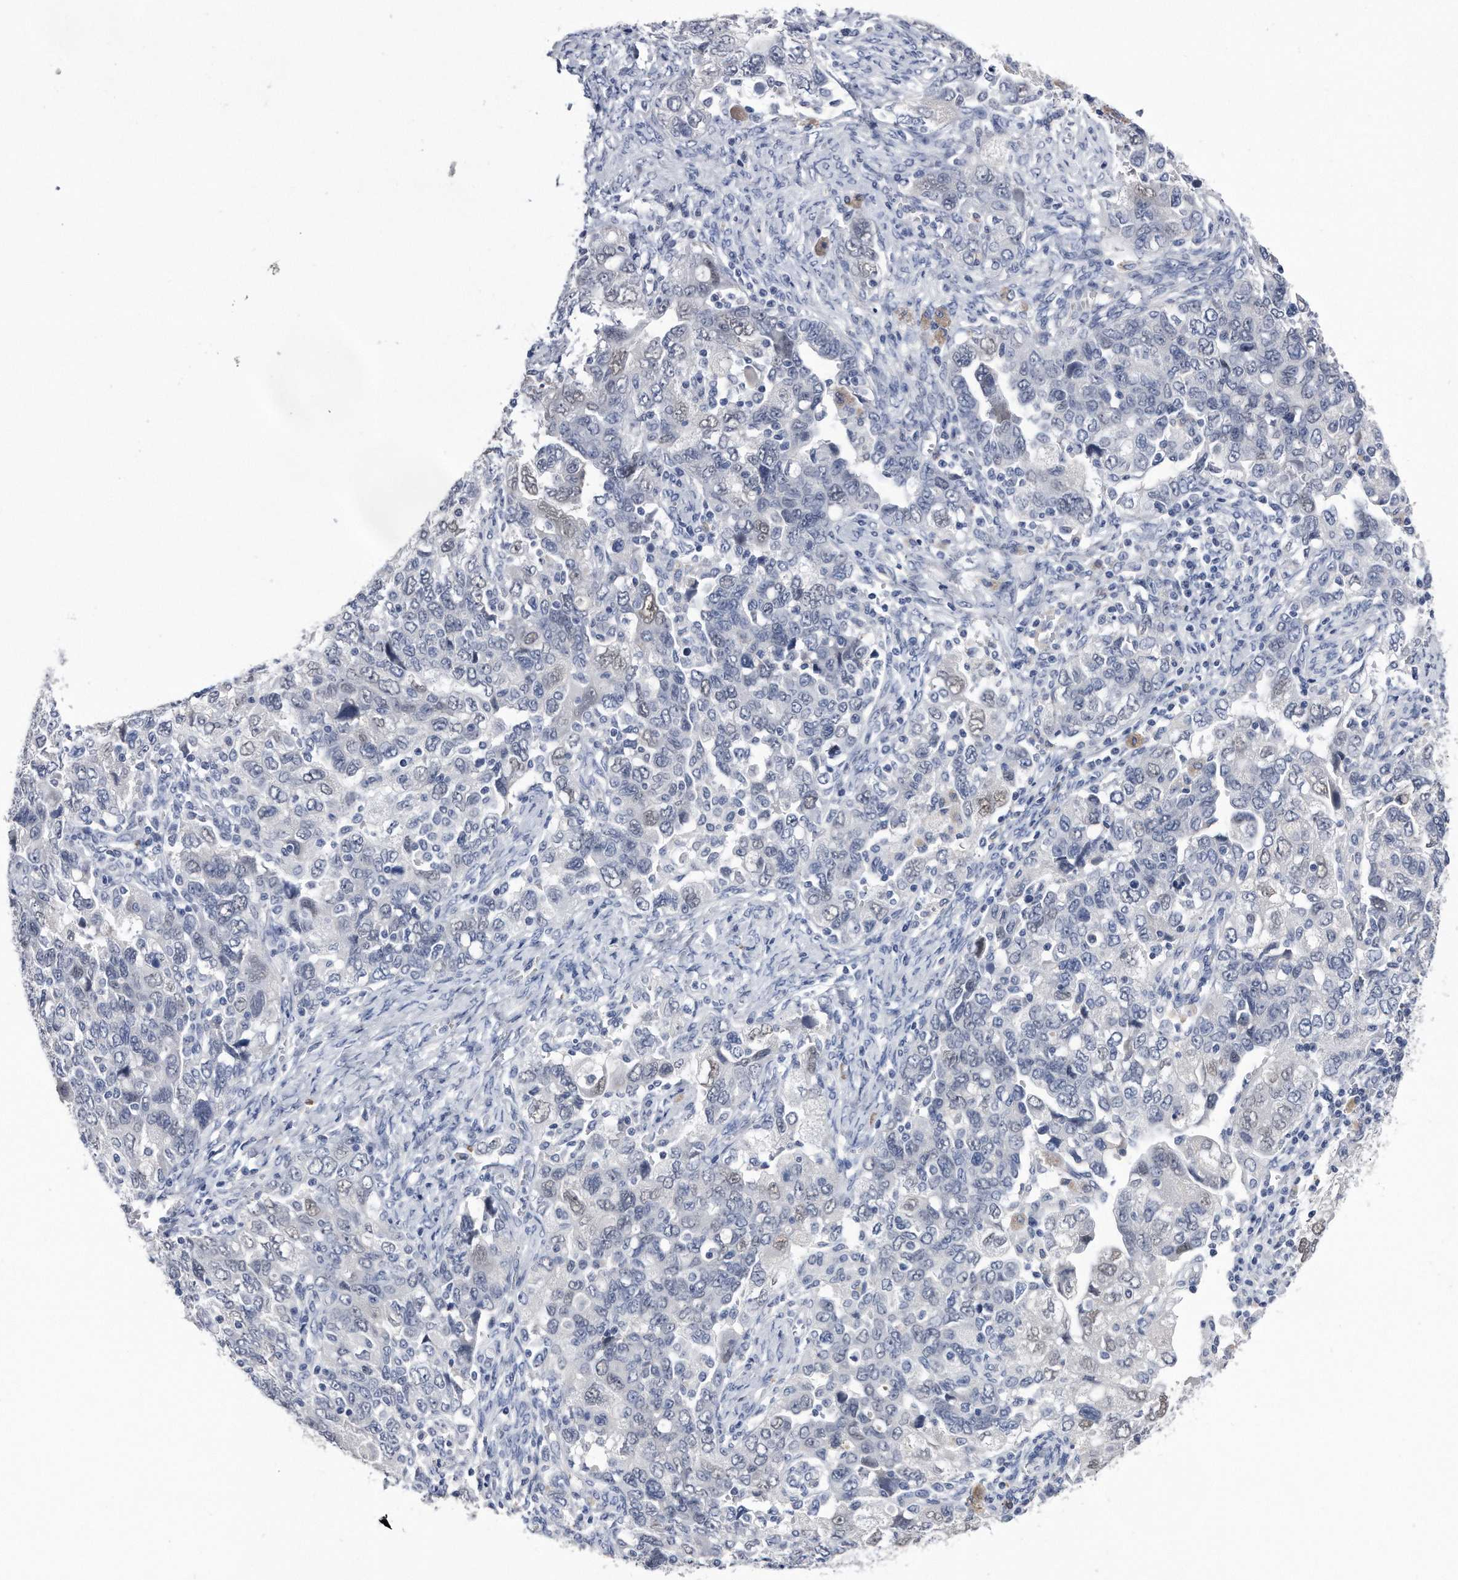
{"staining": {"intensity": "negative", "quantity": "none", "location": "none"}, "tissue": "ovarian cancer", "cell_type": "Tumor cells", "image_type": "cancer", "snomed": [{"axis": "morphology", "description": "Carcinoma, NOS"}, {"axis": "morphology", "description": "Cystadenocarcinoma, serous, NOS"}, {"axis": "topography", "description": "Ovary"}], "caption": "Tumor cells are negative for protein expression in human ovarian cancer (carcinoma).", "gene": "KCTD8", "patient": {"sex": "female", "age": 69}}